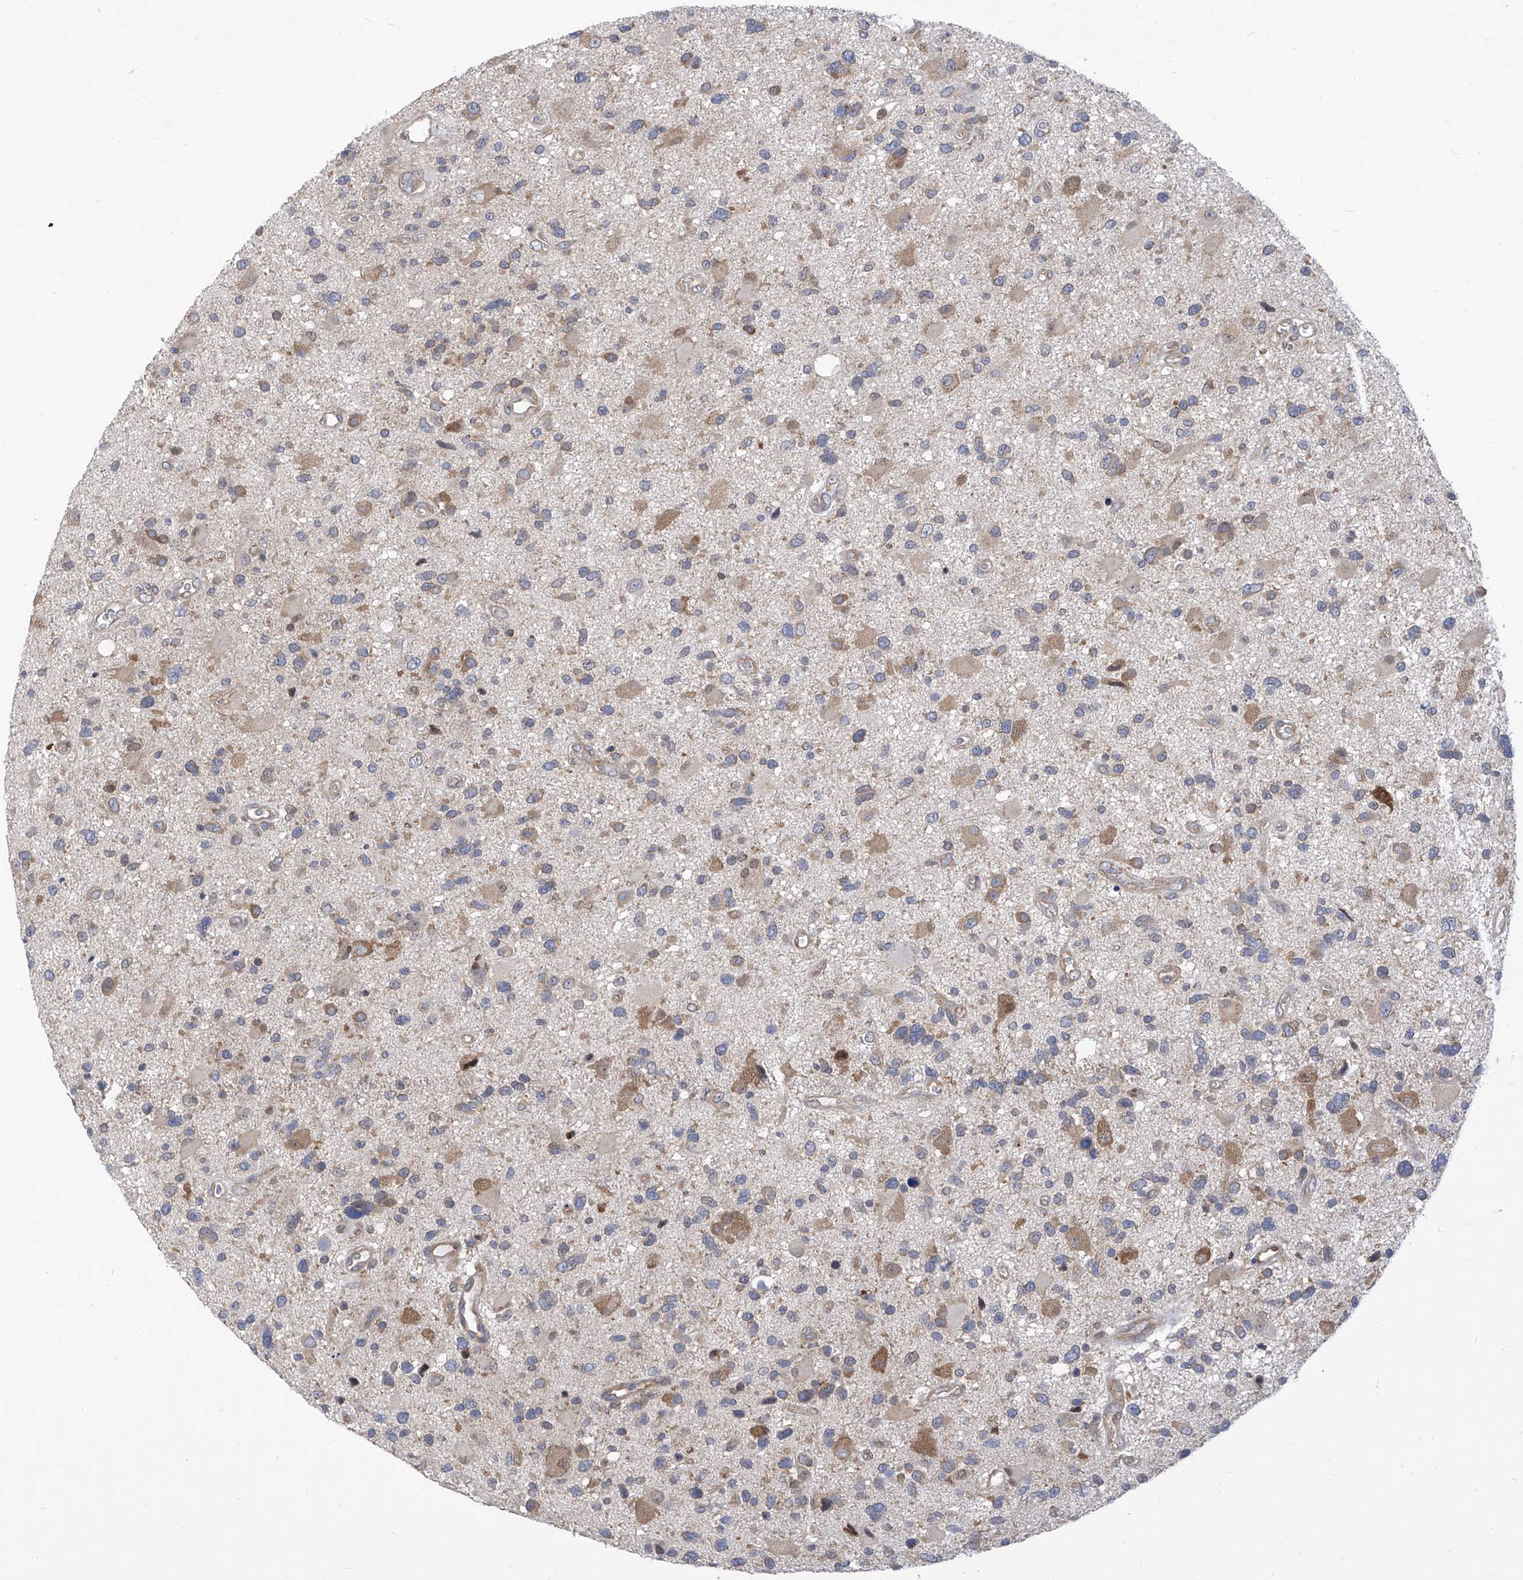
{"staining": {"intensity": "weak", "quantity": "<25%", "location": "cytoplasmic/membranous"}, "tissue": "glioma", "cell_type": "Tumor cells", "image_type": "cancer", "snomed": [{"axis": "morphology", "description": "Glioma, malignant, High grade"}, {"axis": "topography", "description": "Brain"}], "caption": "Glioma was stained to show a protein in brown. There is no significant positivity in tumor cells.", "gene": "EIF3M", "patient": {"sex": "male", "age": 33}}